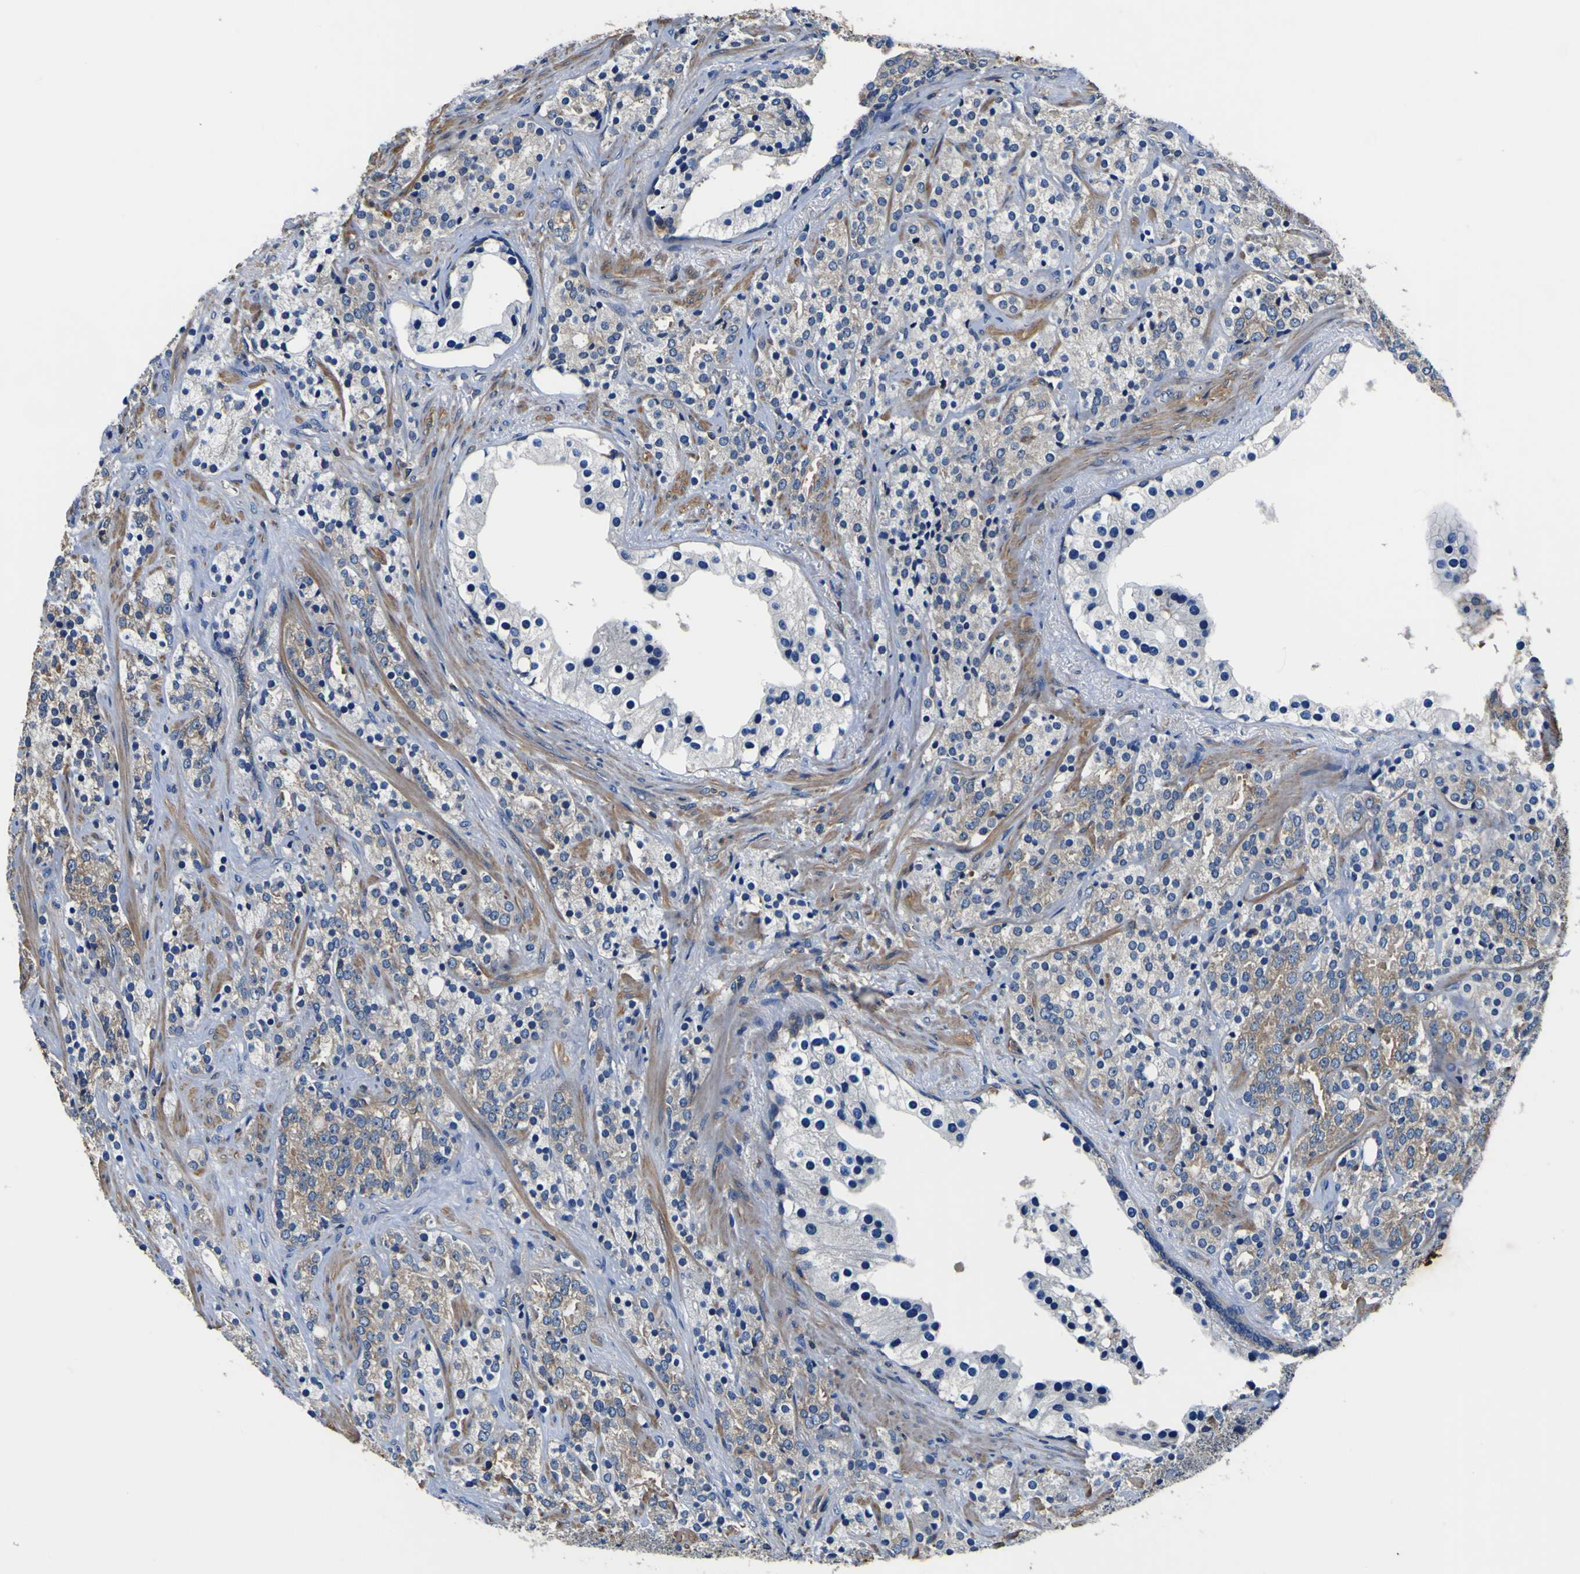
{"staining": {"intensity": "weak", "quantity": "<25%", "location": "cytoplasmic/membranous"}, "tissue": "prostate cancer", "cell_type": "Tumor cells", "image_type": "cancer", "snomed": [{"axis": "morphology", "description": "Adenocarcinoma, High grade"}, {"axis": "topography", "description": "Prostate"}], "caption": "This is a micrograph of IHC staining of high-grade adenocarcinoma (prostate), which shows no expression in tumor cells.", "gene": "CNR2", "patient": {"sex": "male", "age": 71}}